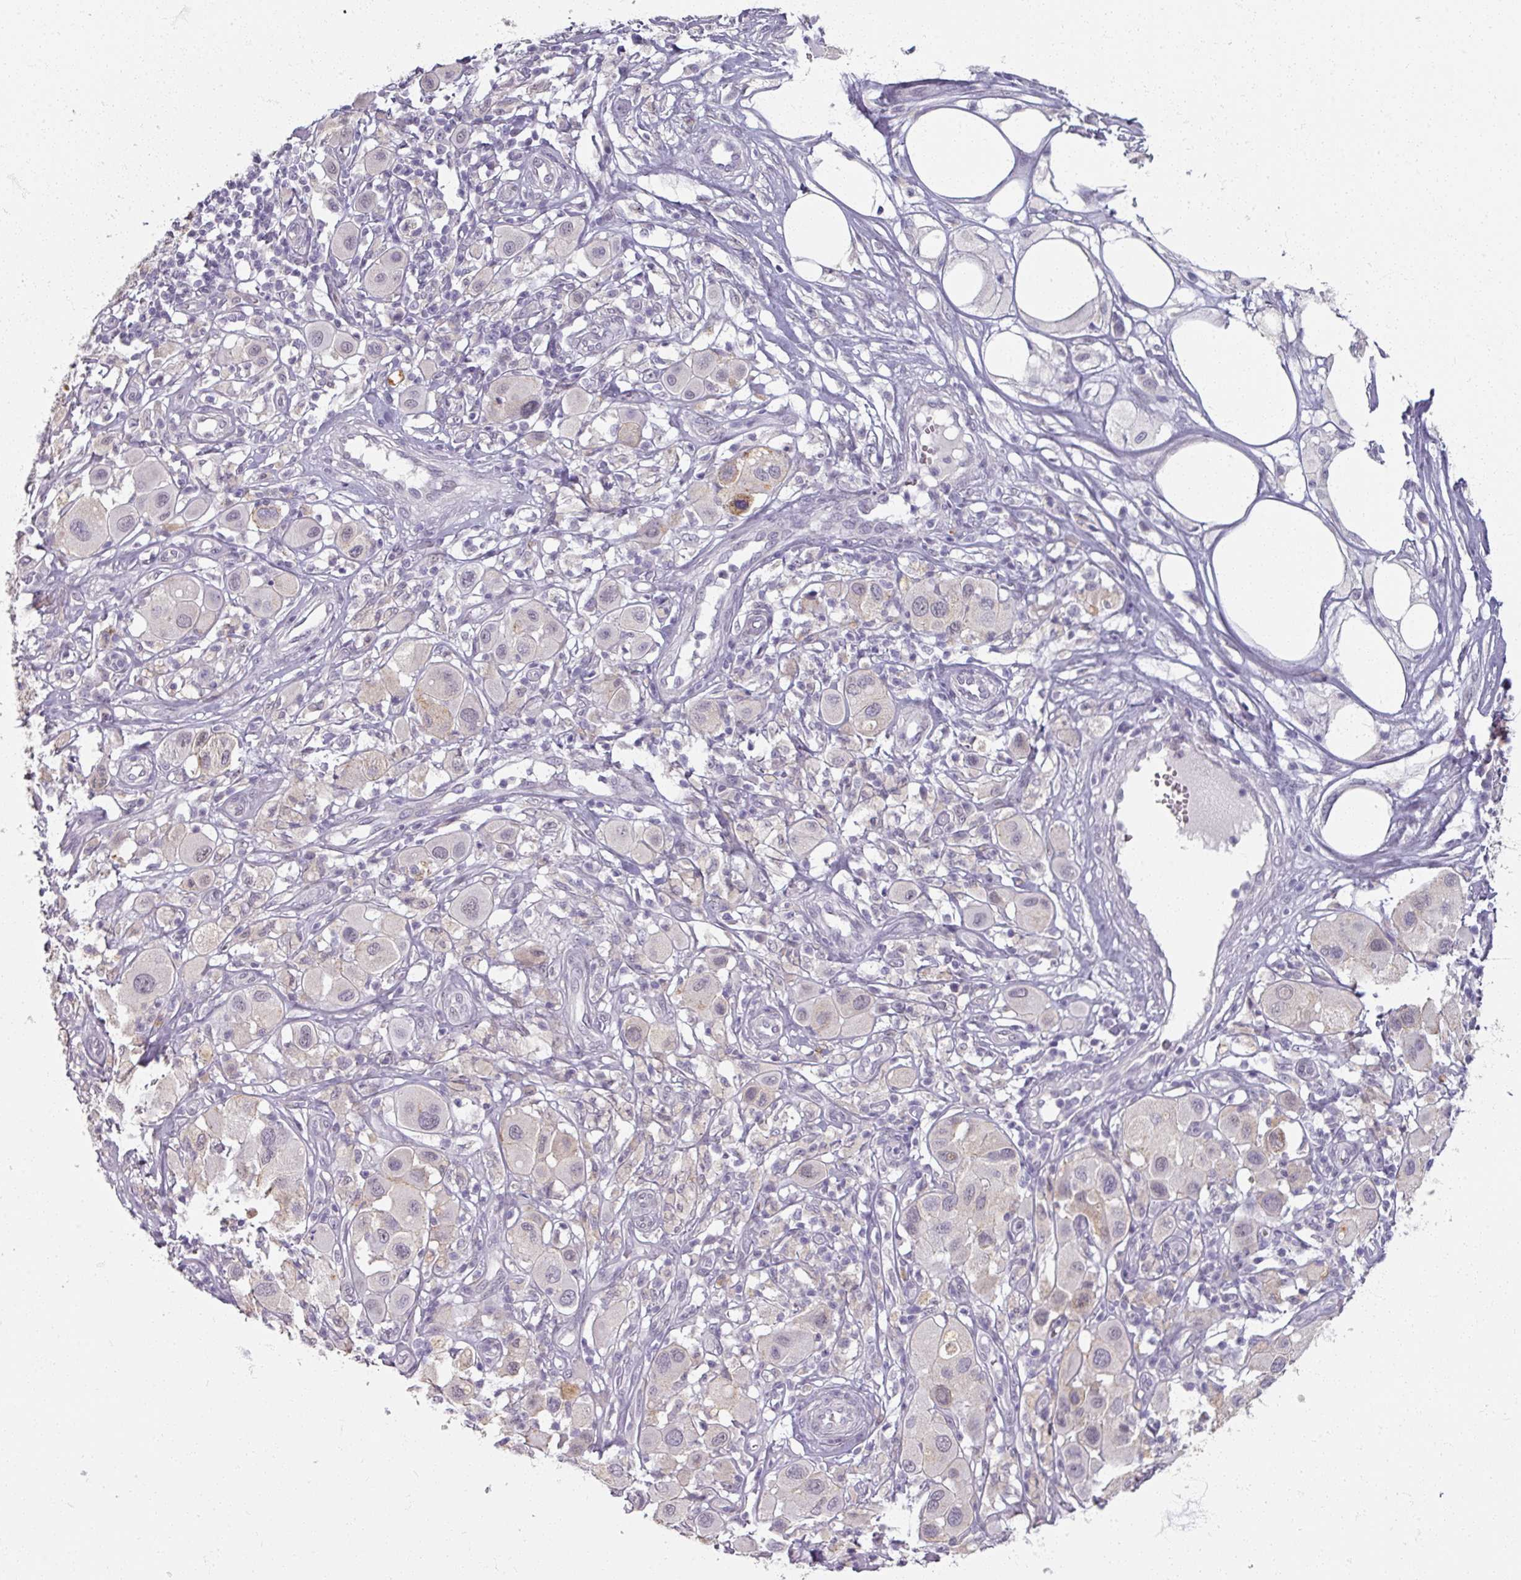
{"staining": {"intensity": "negative", "quantity": "none", "location": "none"}, "tissue": "melanoma", "cell_type": "Tumor cells", "image_type": "cancer", "snomed": [{"axis": "morphology", "description": "Malignant melanoma, Metastatic site"}, {"axis": "topography", "description": "Skin"}], "caption": "High magnification brightfield microscopy of melanoma stained with DAB (brown) and counterstained with hematoxylin (blue): tumor cells show no significant staining.", "gene": "SOX11", "patient": {"sex": "male", "age": 41}}